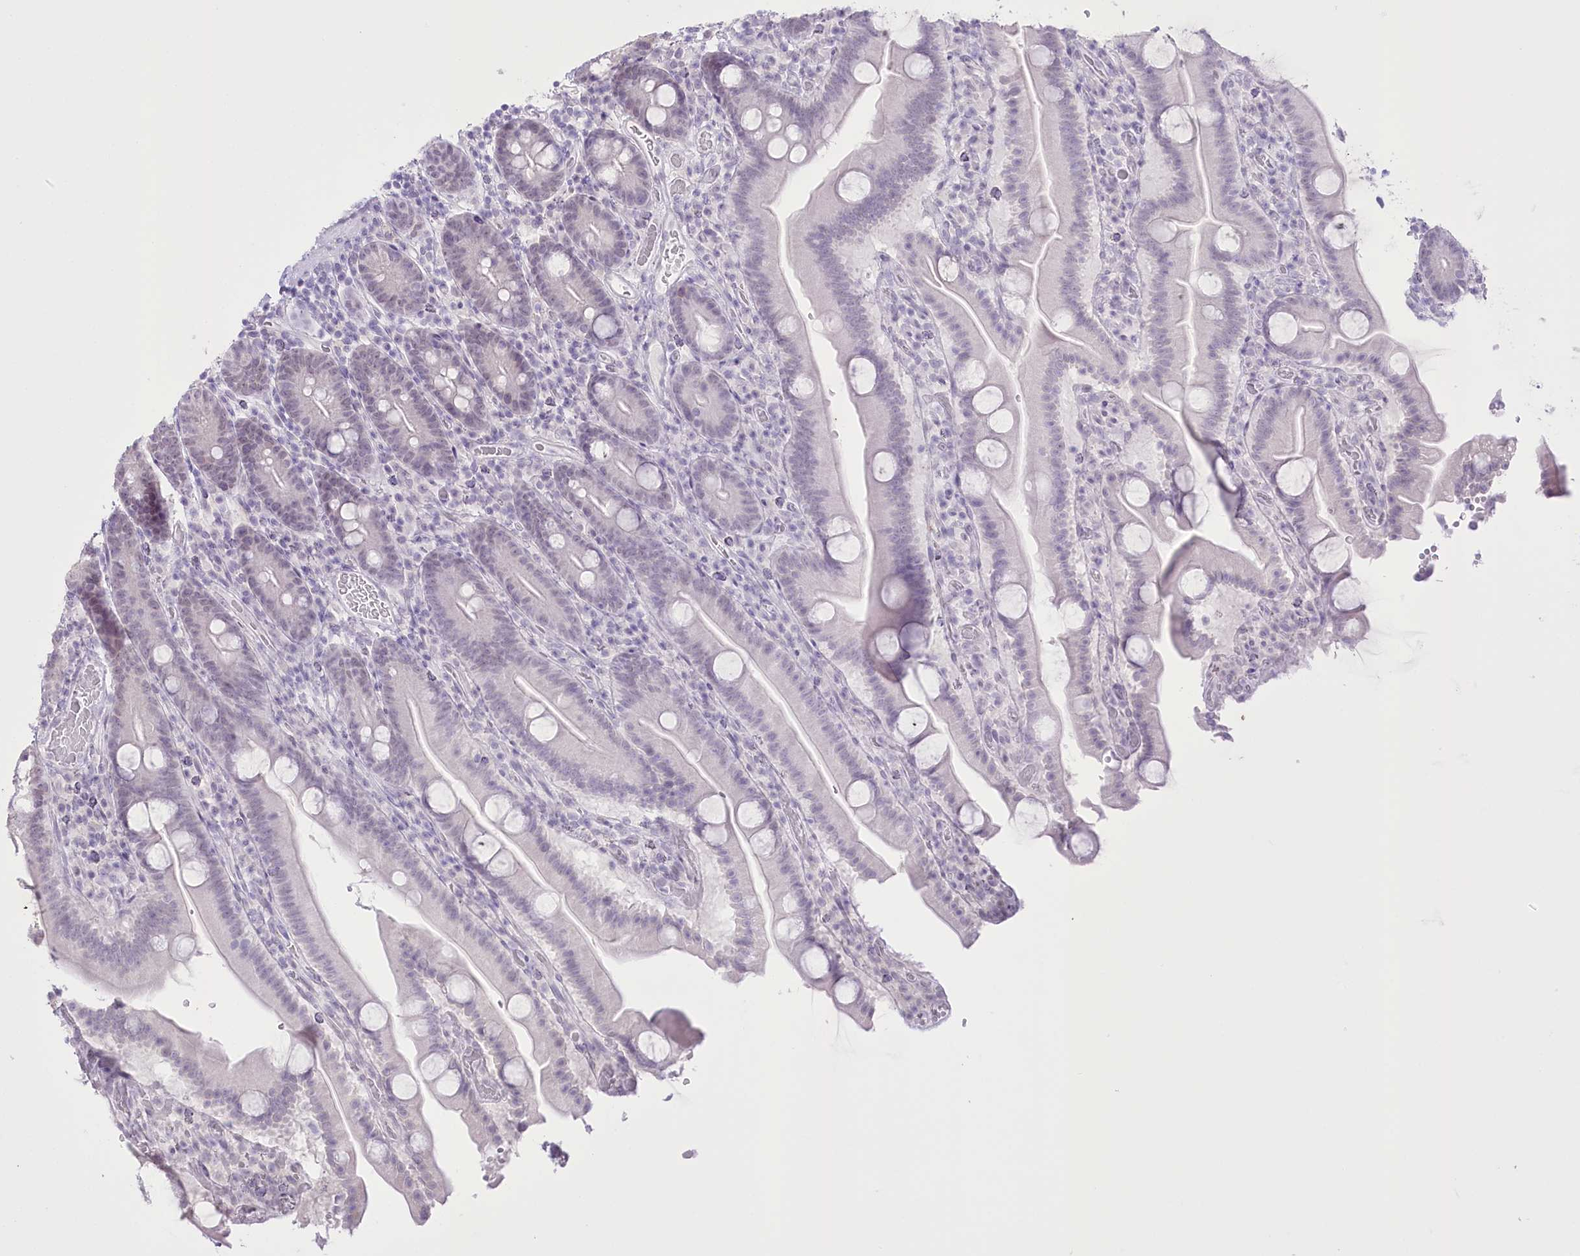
{"staining": {"intensity": "negative", "quantity": "none", "location": "none"}, "tissue": "duodenum", "cell_type": "Glandular cells", "image_type": "normal", "snomed": [{"axis": "morphology", "description": "Normal tissue, NOS"}, {"axis": "topography", "description": "Duodenum"}], "caption": "IHC histopathology image of normal human duodenum stained for a protein (brown), which exhibits no expression in glandular cells.", "gene": "SLC39A10", "patient": {"sex": "male", "age": 55}}